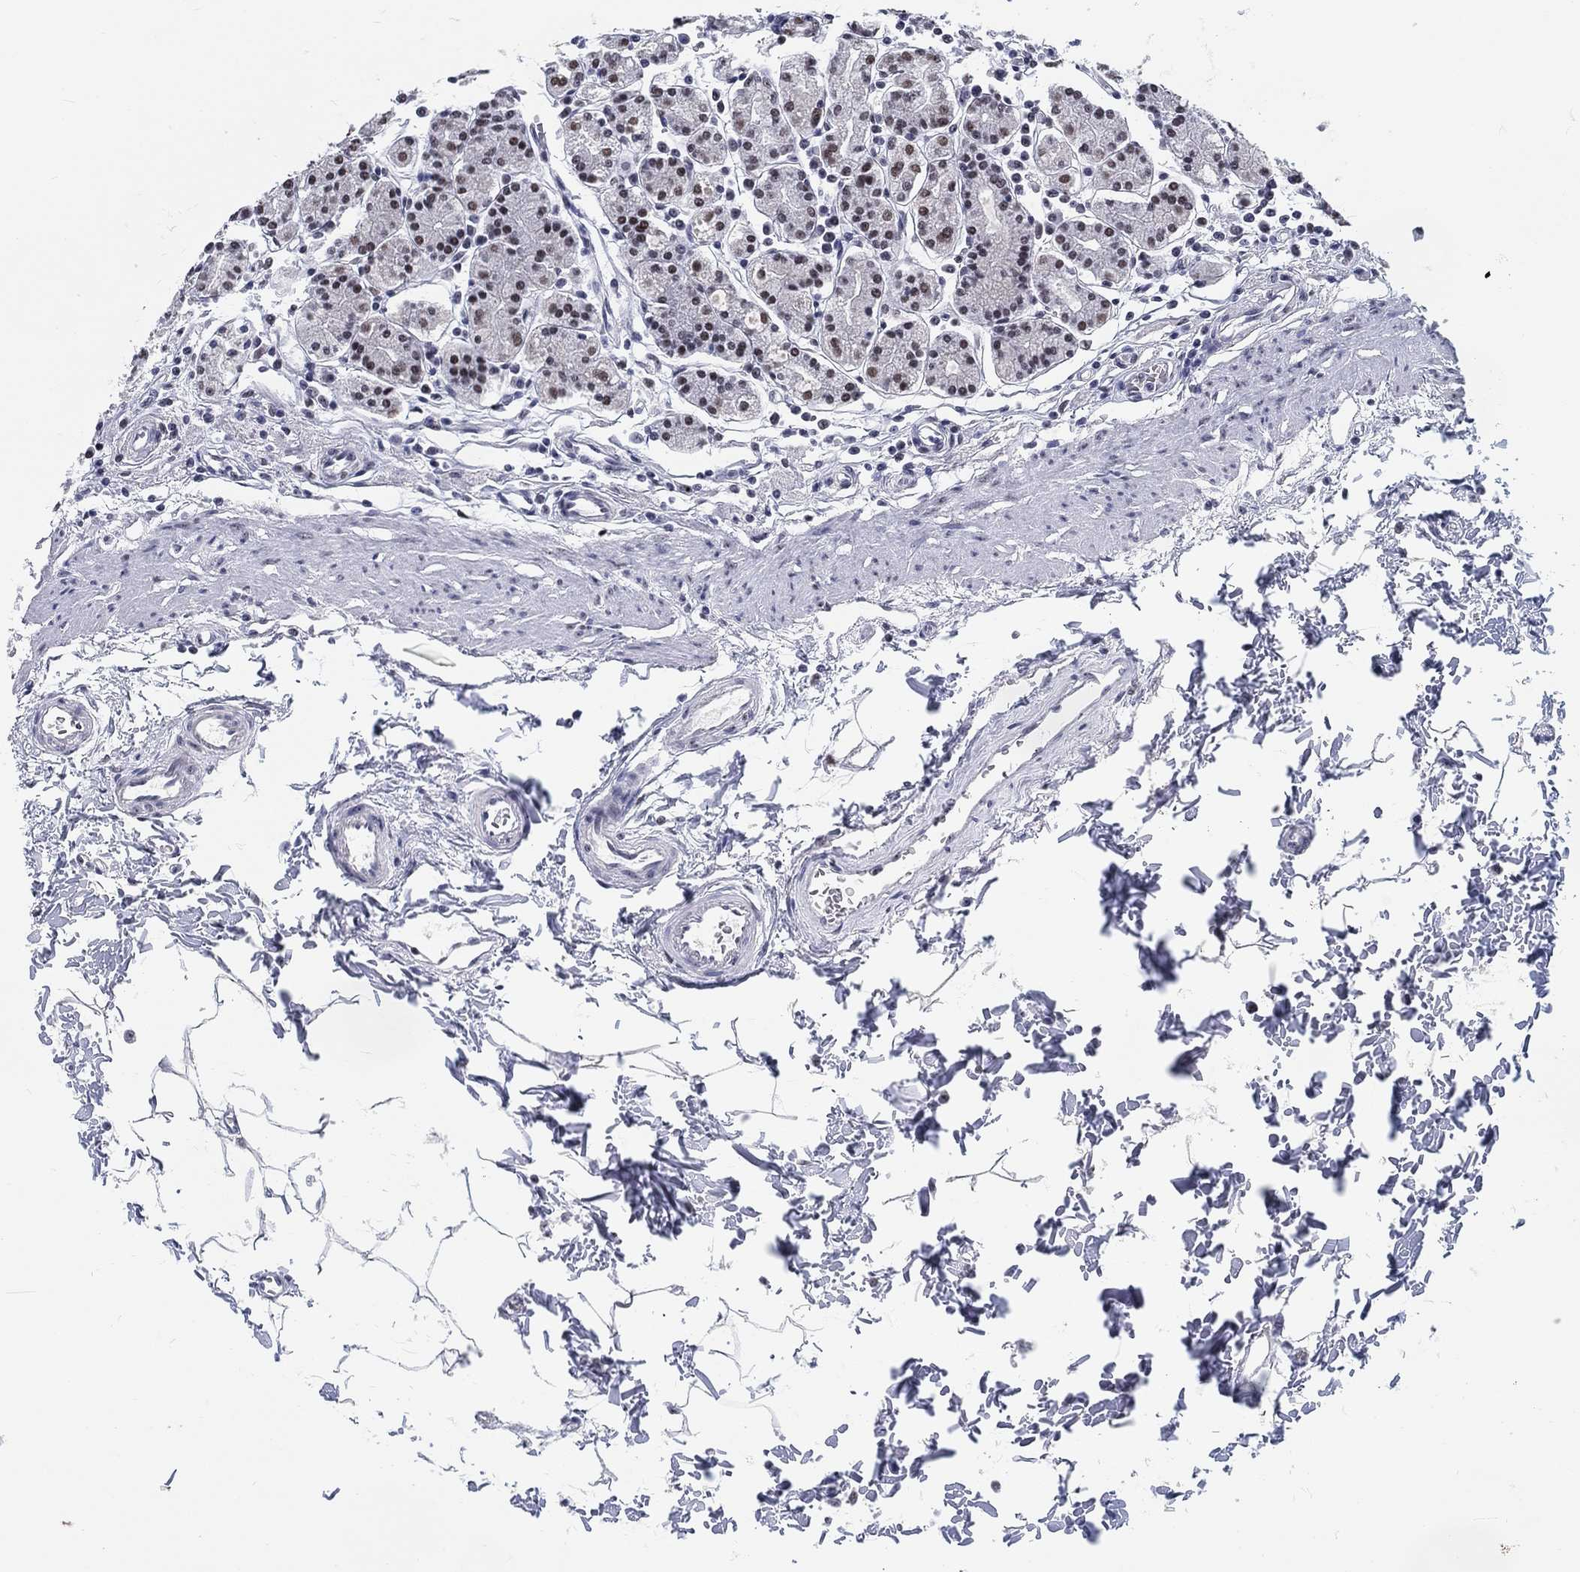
{"staining": {"intensity": "moderate", "quantity": "25%-75%", "location": "nuclear"}, "tissue": "stomach", "cell_type": "Glandular cells", "image_type": "normal", "snomed": [{"axis": "morphology", "description": "Normal tissue, NOS"}, {"axis": "topography", "description": "Stomach, upper"}, {"axis": "topography", "description": "Stomach"}], "caption": "A histopathology image of human stomach stained for a protein displays moderate nuclear brown staining in glandular cells. (DAB IHC with brightfield microscopy, high magnification).", "gene": "MAPK8IP1", "patient": {"sex": "male", "age": 62}}